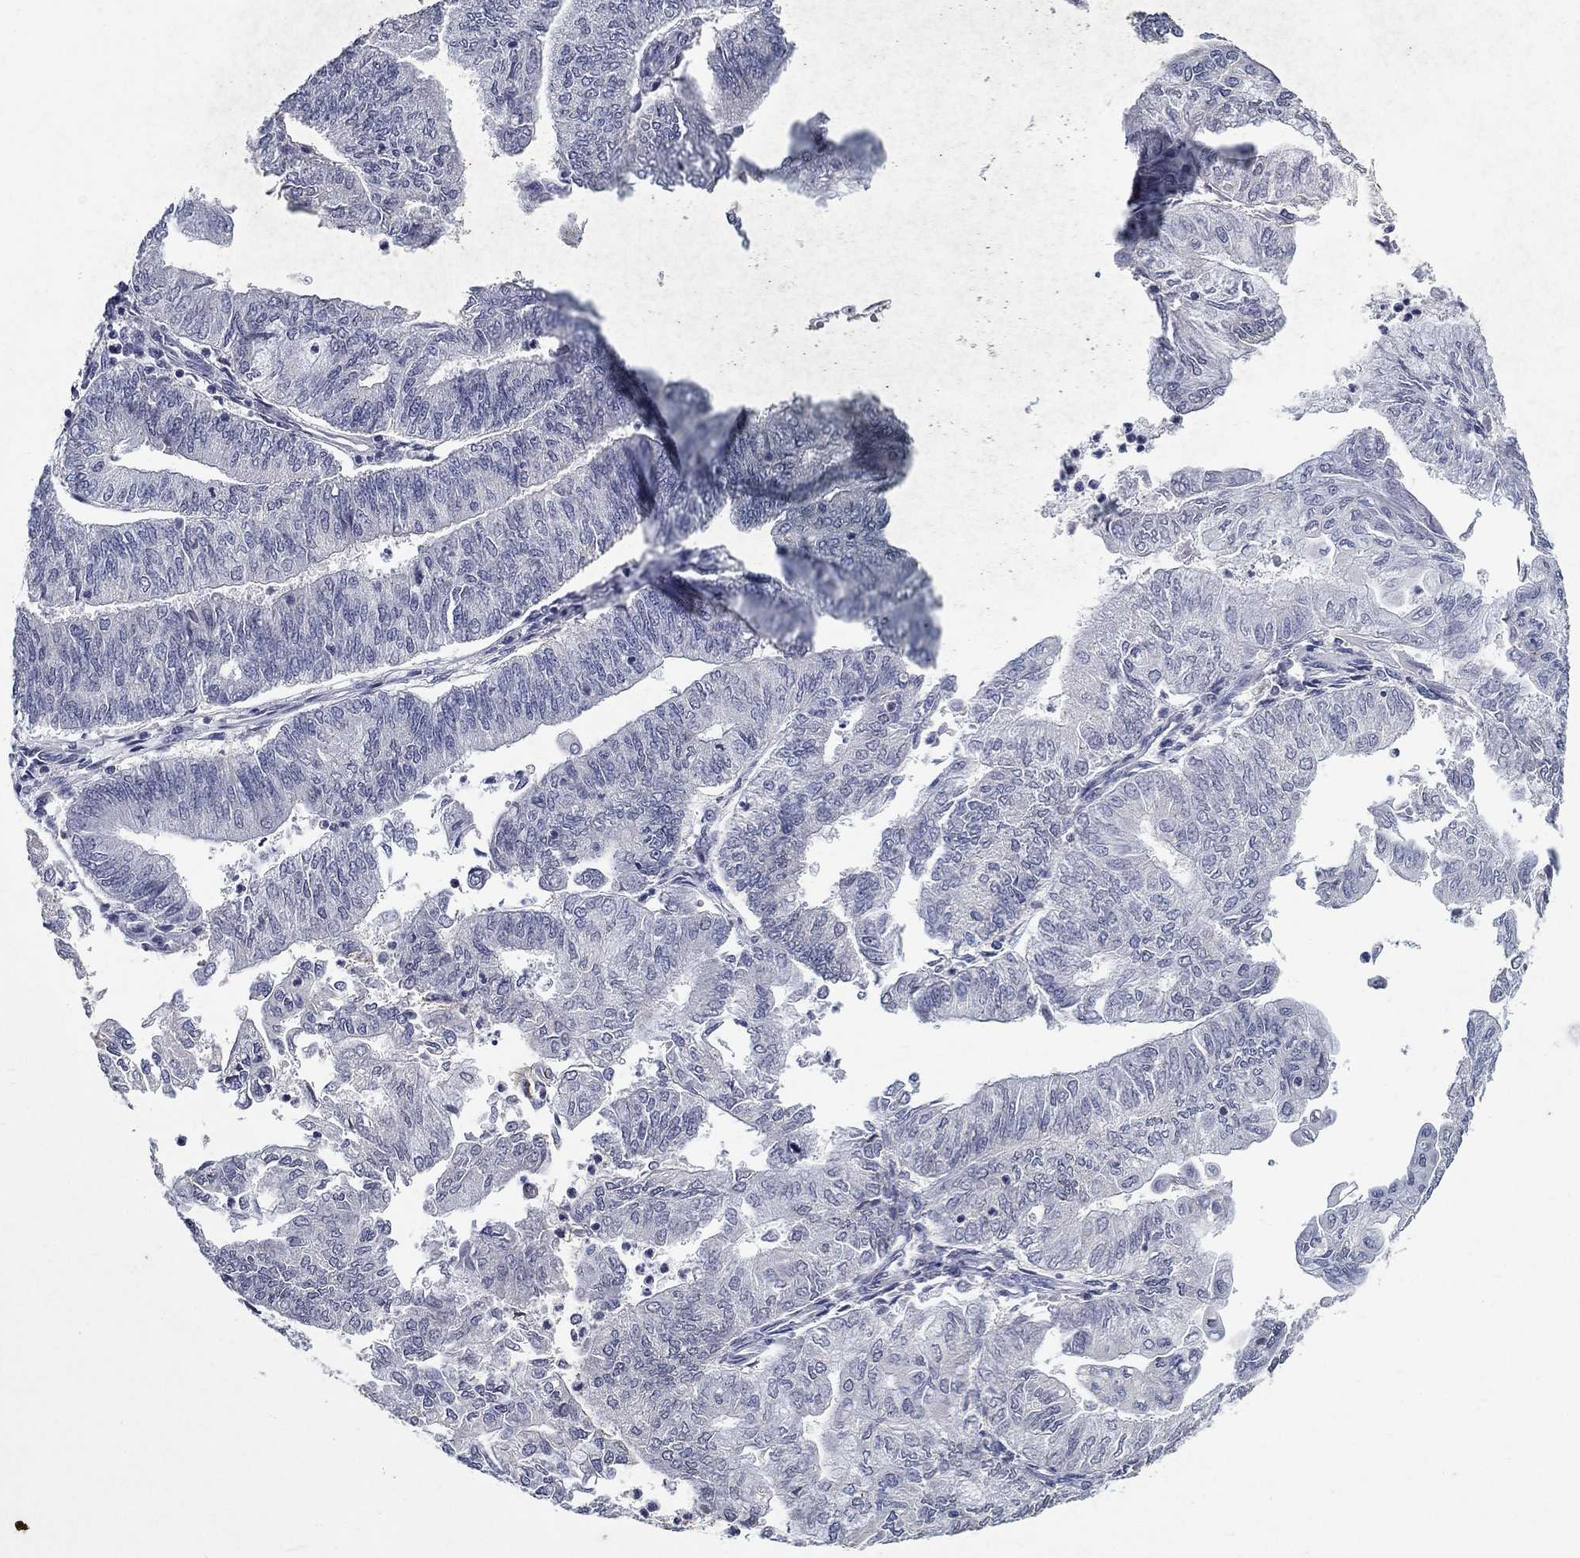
{"staining": {"intensity": "negative", "quantity": "none", "location": "none"}, "tissue": "endometrial cancer", "cell_type": "Tumor cells", "image_type": "cancer", "snomed": [{"axis": "morphology", "description": "Adenocarcinoma, NOS"}, {"axis": "topography", "description": "Endometrium"}], "caption": "Immunohistochemistry (IHC) micrograph of neoplastic tissue: human adenocarcinoma (endometrial) stained with DAB (3,3'-diaminobenzidine) demonstrates no significant protein positivity in tumor cells.", "gene": "PROZ", "patient": {"sex": "female", "age": 59}}